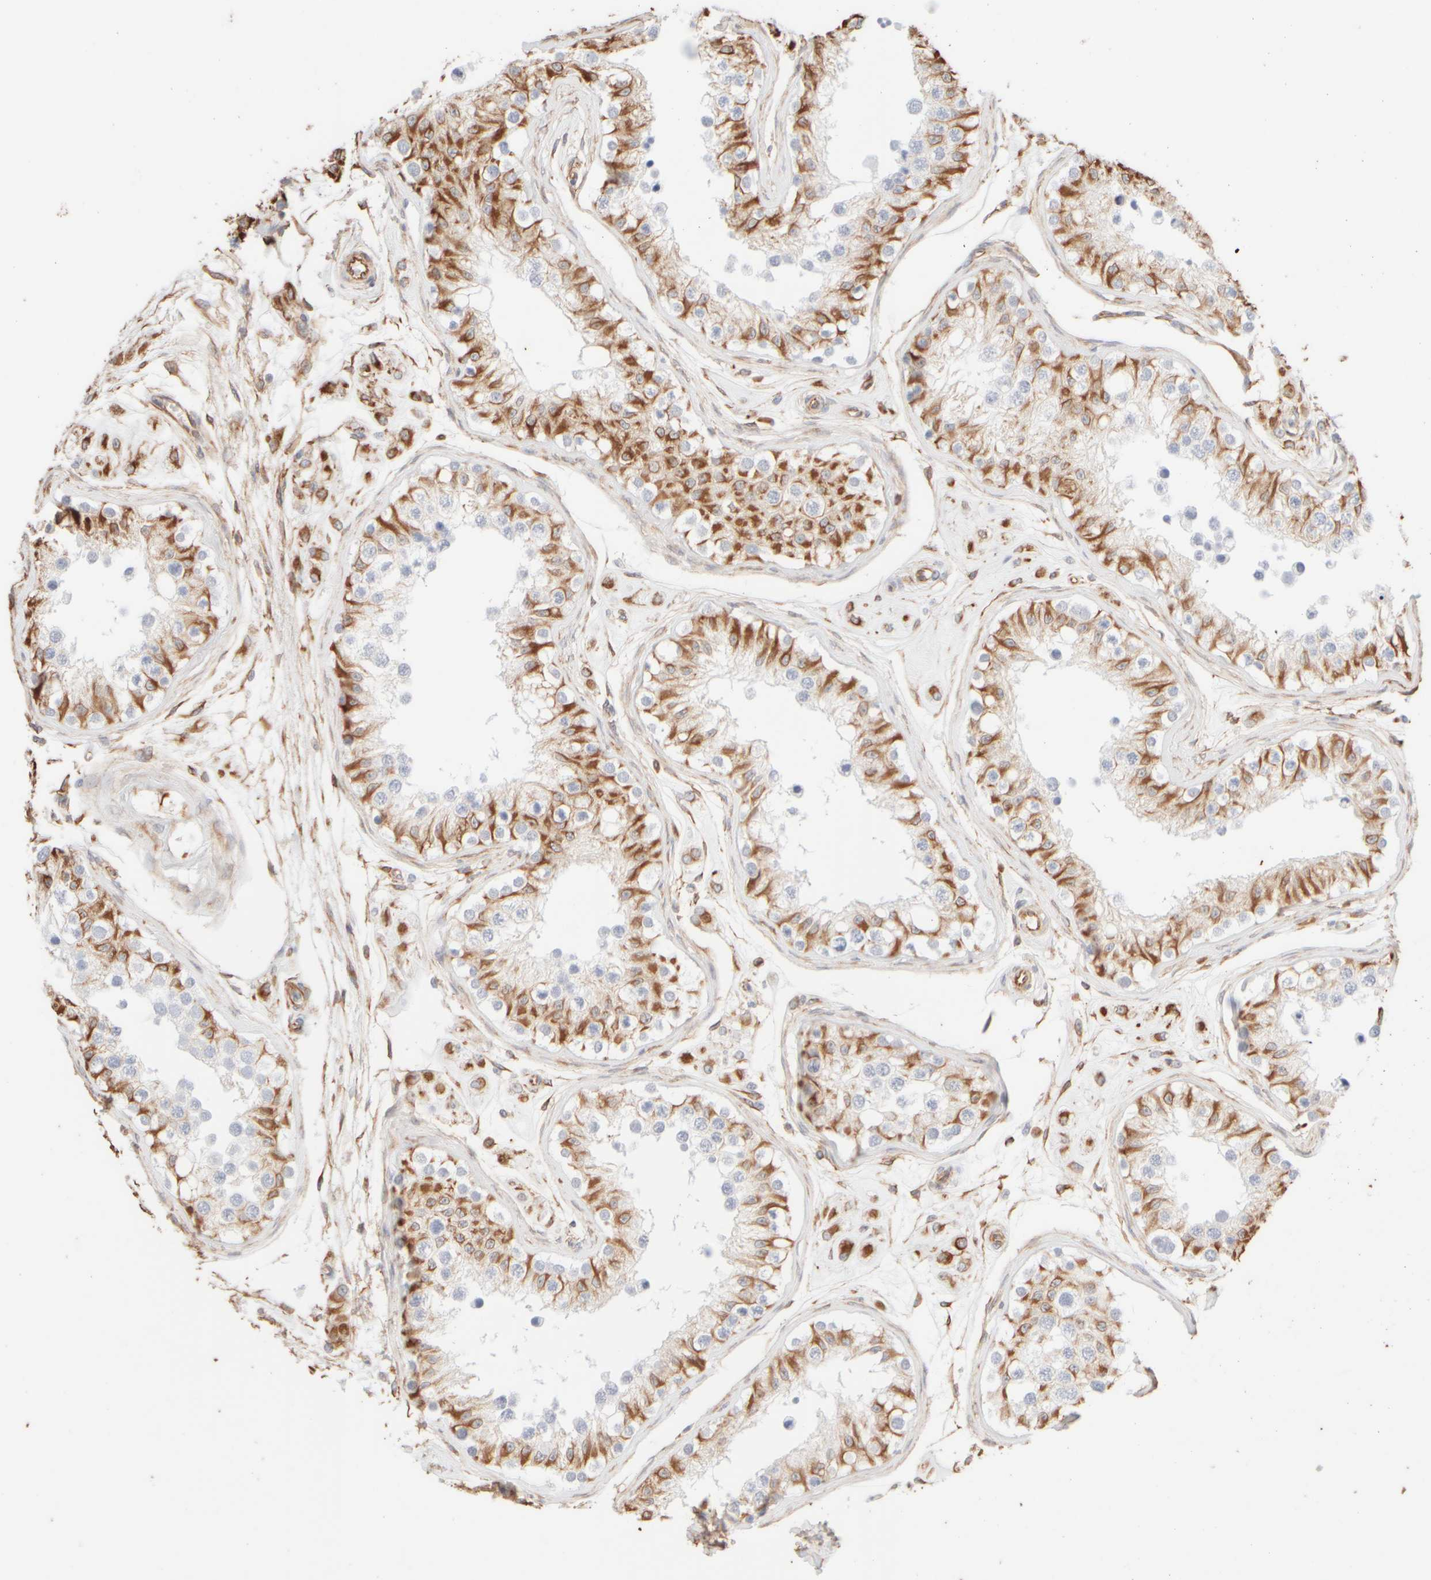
{"staining": {"intensity": "moderate", "quantity": "25%-75%", "location": "cytoplasmic/membranous"}, "tissue": "testis", "cell_type": "Cells in seminiferous ducts", "image_type": "normal", "snomed": [{"axis": "morphology", "description": "Normal tissue, NOS"}, {"axis": "morphology", "description": "Adenocarcinoma, metastatic, NOS"}, {"axis": "topography", "description": "Testis"}], "caption": "Testis stained for a protein displays moderate cytoplasmic/membranous positivity in cells in seminiferous ducts. Using DAB (3,3'-diaminobenzidine) (brown) and hematoxylin (blue) stains, captured at high magnification using brightfield microscopy.", "gene": "KRT15", "patient": {"sex": "male", "age": 26}}